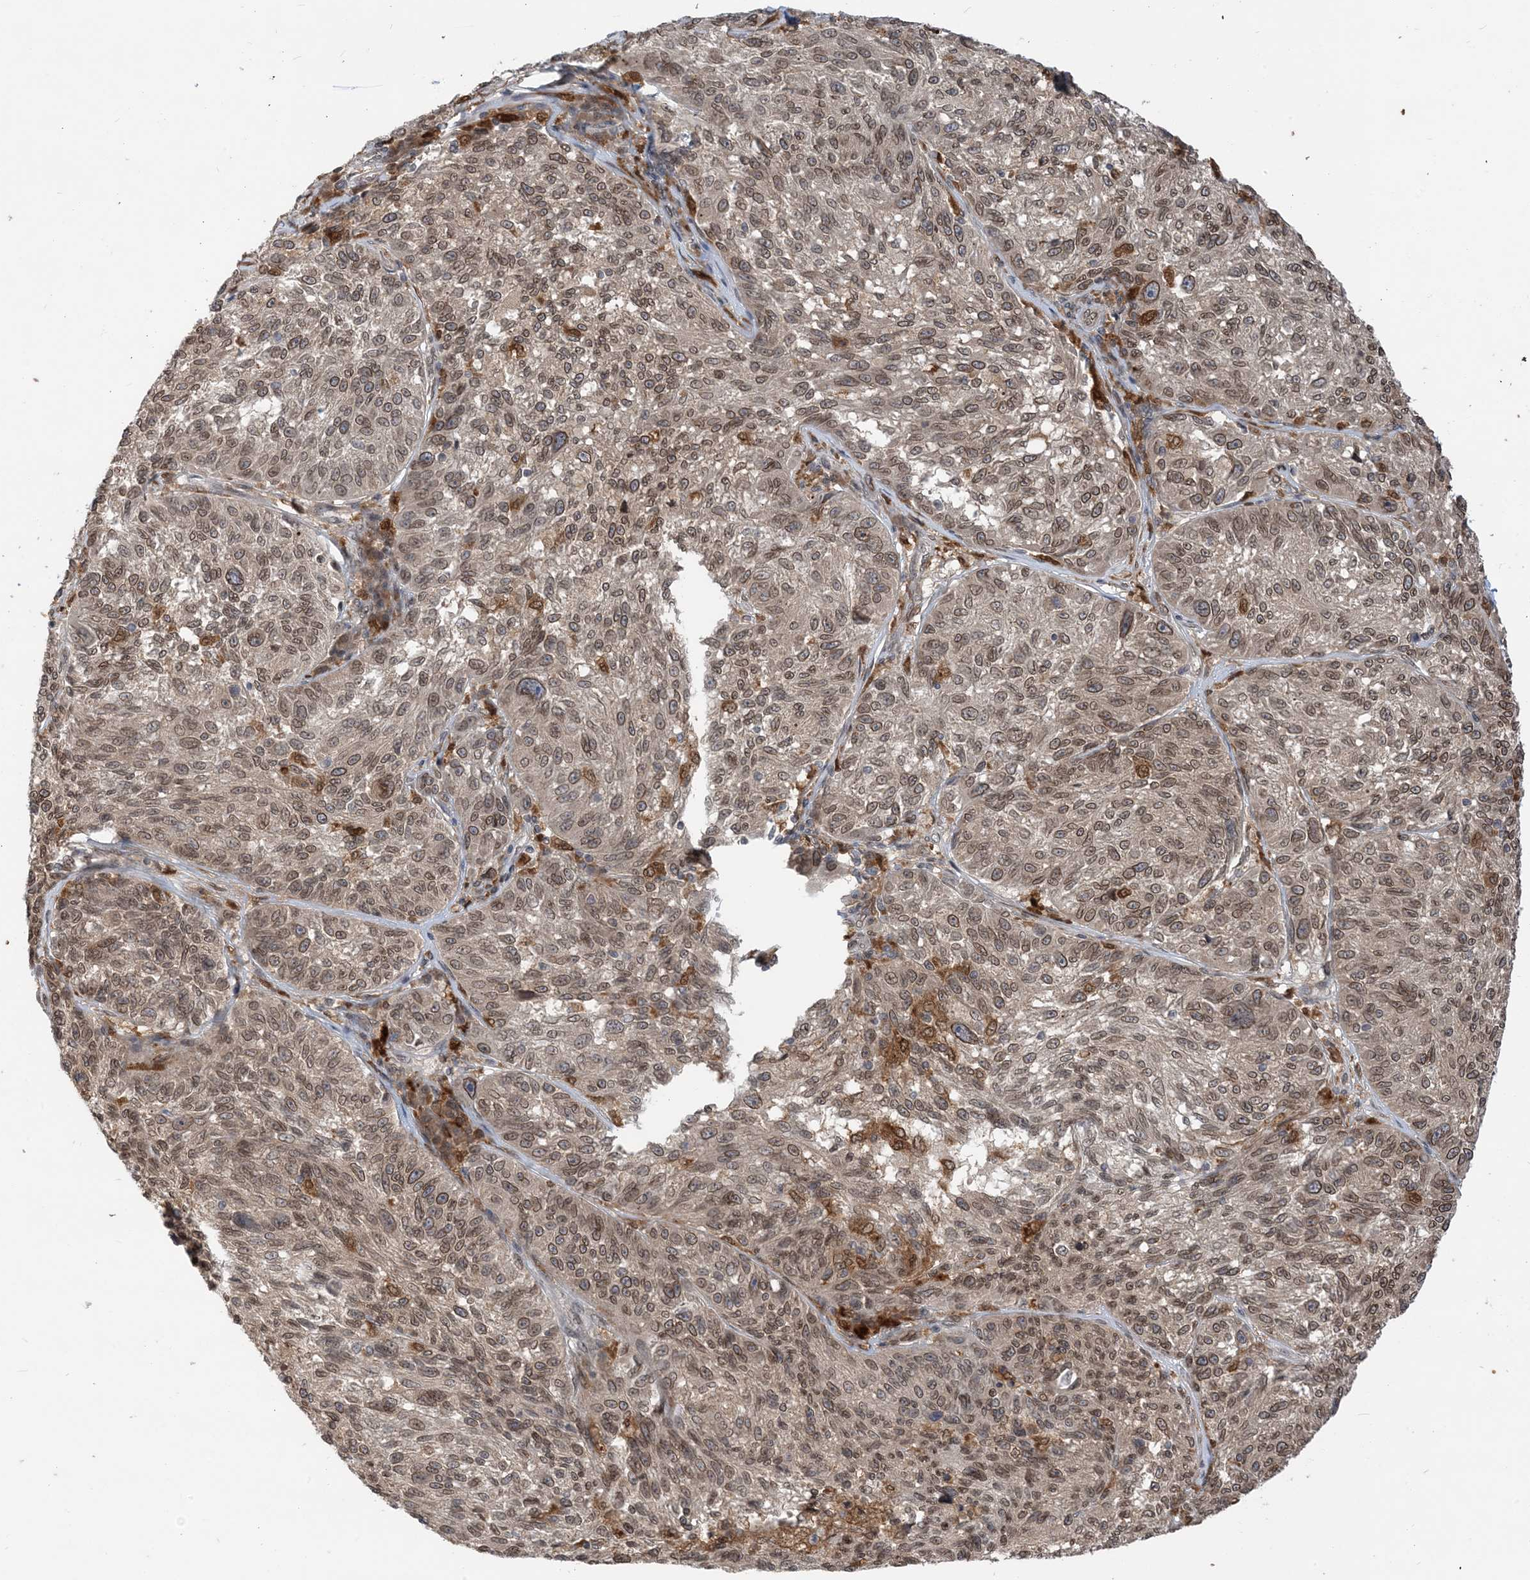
{"staining": {"intensity": "moderate", "quantity": ">75%", "location": "cytoplasmic/membranous,nuclear"}, "tissue": "melanoma", "cell_type": "Tumor cells", "image_type": "cancer", "snomed": [{"axis": "morphology", "description": "Malignant melanoma, NOS"}, {"axis": "topography", "description": "Skin"}], "caption": "Immunohistochemical staining of melanoma displays medium levels of moderate cytoplasmic/membranous and nuclear positivity in approximately >75% of tumor cells. (DAB (3,3'-diaminobenzidine) = brown stain, brightfield microscopy at high magnification).", "gene": "NAGK", "patient": {"sex": "male", "age": 53}}